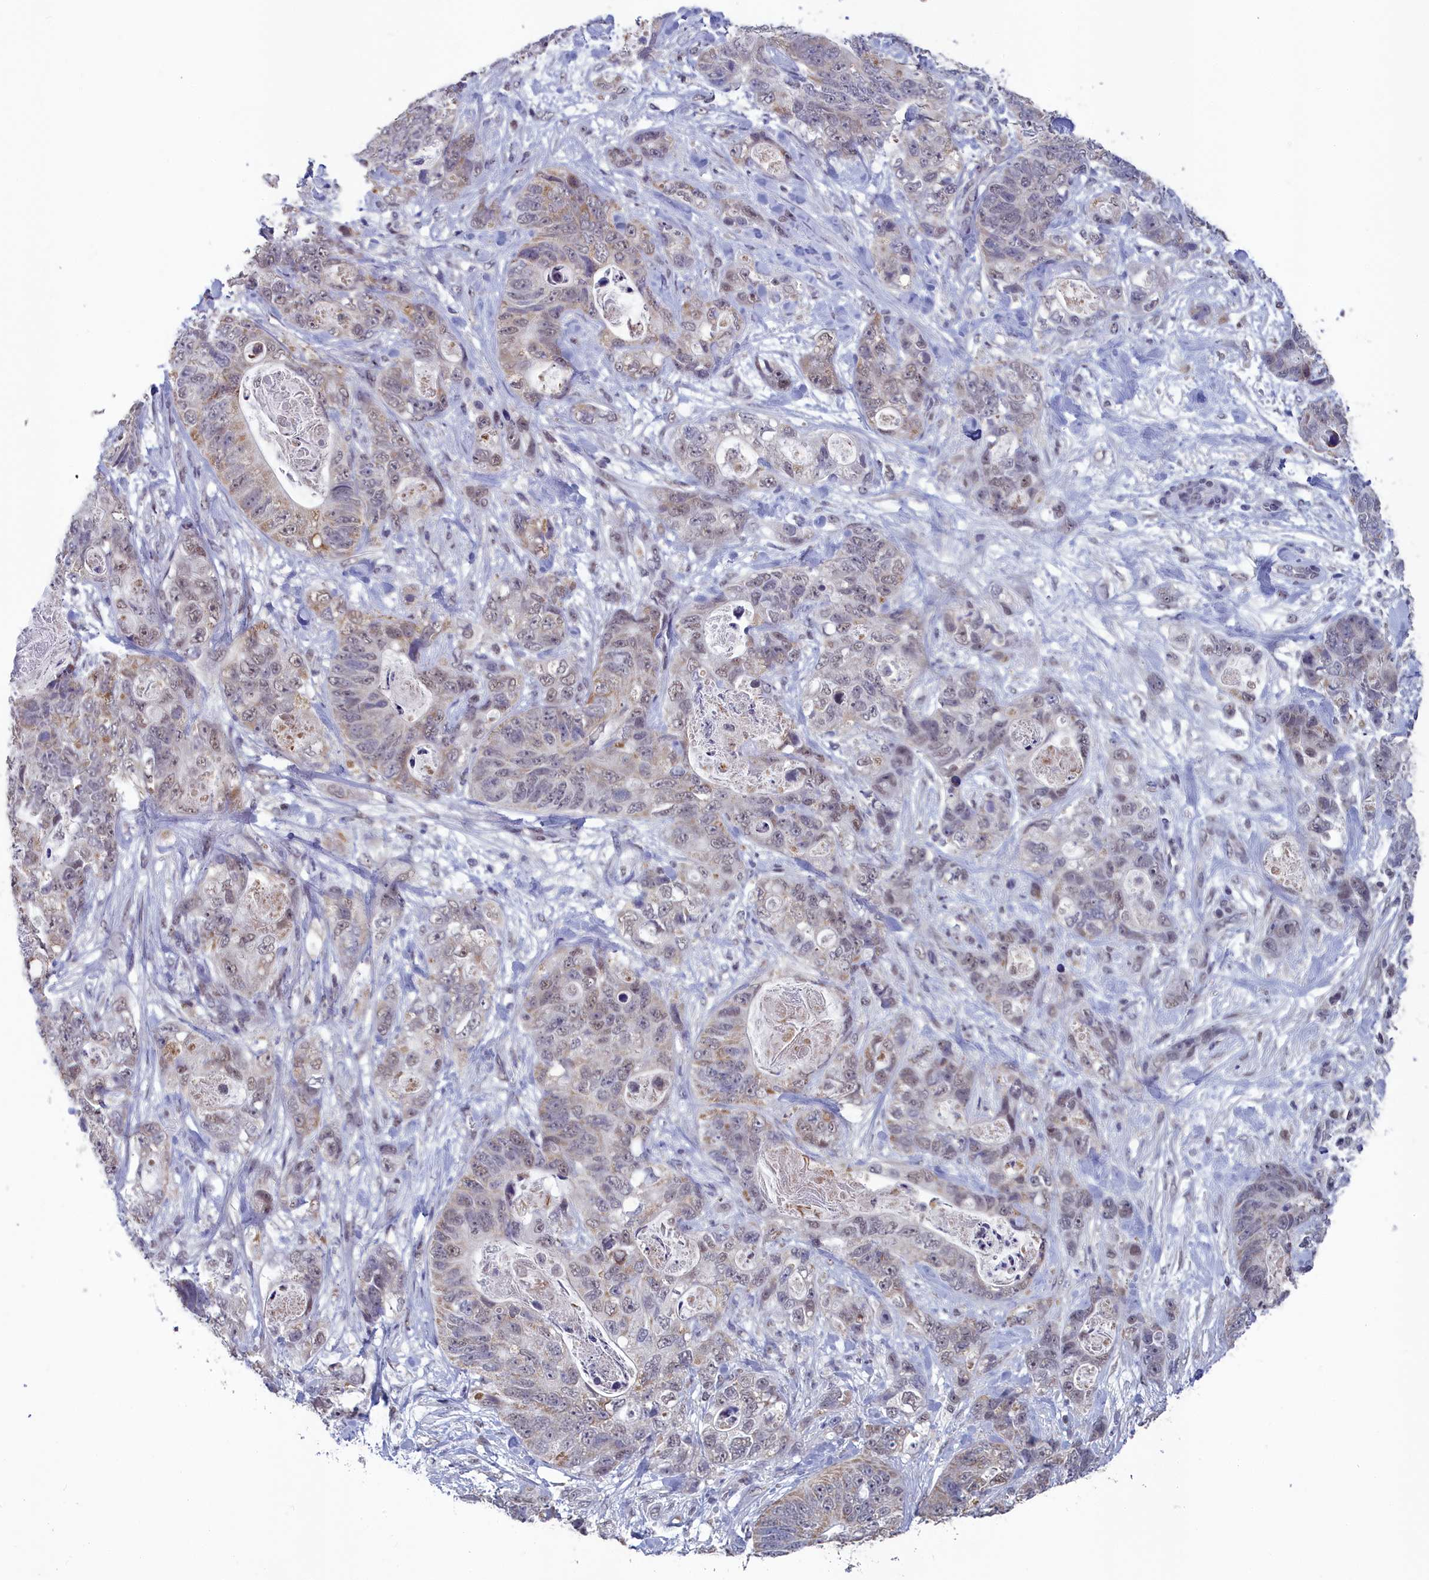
{"staining": {"intensity": "weak", "quantity": "25%-75%", "location": "cytoplasmic/membranous,nuclear"}, "tissue": "stomach cancer", "cell_type": "Tumor cells", "image_type": "cancer", "snomed": [{"axis": "morphology", "description": "Normal tissue, NOS"}, {"axis": "morphology", "description": "Adenocarcinoma, NOS"}, {"axis": "topography", "description": "Stomach"}], "caption": "Stomach adenocarcinoma was stained to show a protein in brown. There is low levels of weak cytoplasmic/membranous and nuclear expression in about 25%-75% of tumor cells.", "gene": "MT-CO3", "patient": {"sex": "female", "age": 89}}